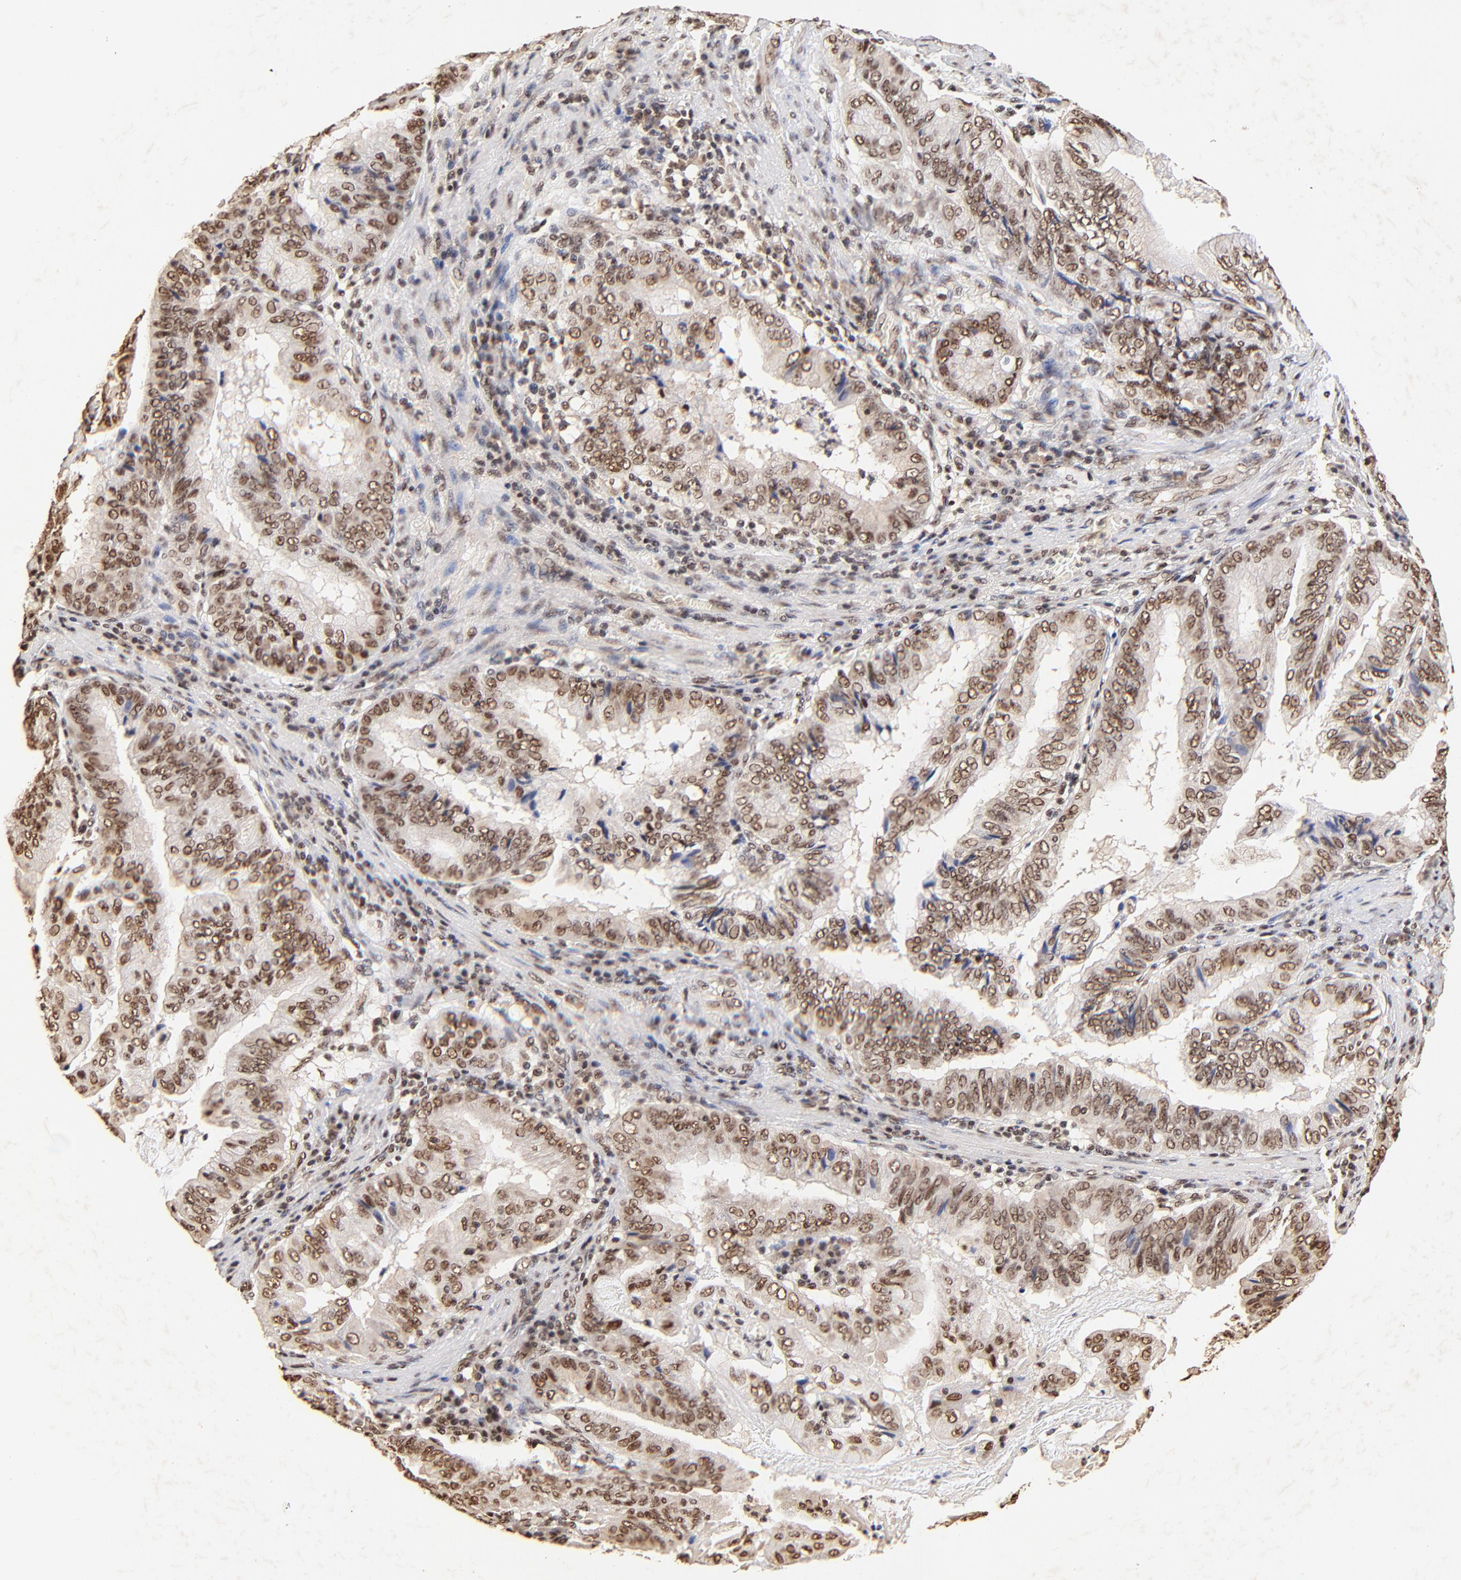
{"staining": {"intensity": "moderate", "quantity": ">75%", "location": "cytoplasmic/membranous,nuclear"}, "tissue": "stomach cancer", "cell_type": "Tumor cells", "image_type": "cancer", "snomed": [{"axis": "morphology", "description": "Adenocarcinoma, NOS"}, {"axis": "topography", "description": "Stomach, upper"}], "caption": "Immunohistochemical staining of stomach cancer (adenocarcinoma) exhibits moderate cytoplasmic/membranous and nuclear protein positivity in approximately >75% of tumor cells.", "gene": "MED12", "patient": {"sex": "male", "age": 80}}